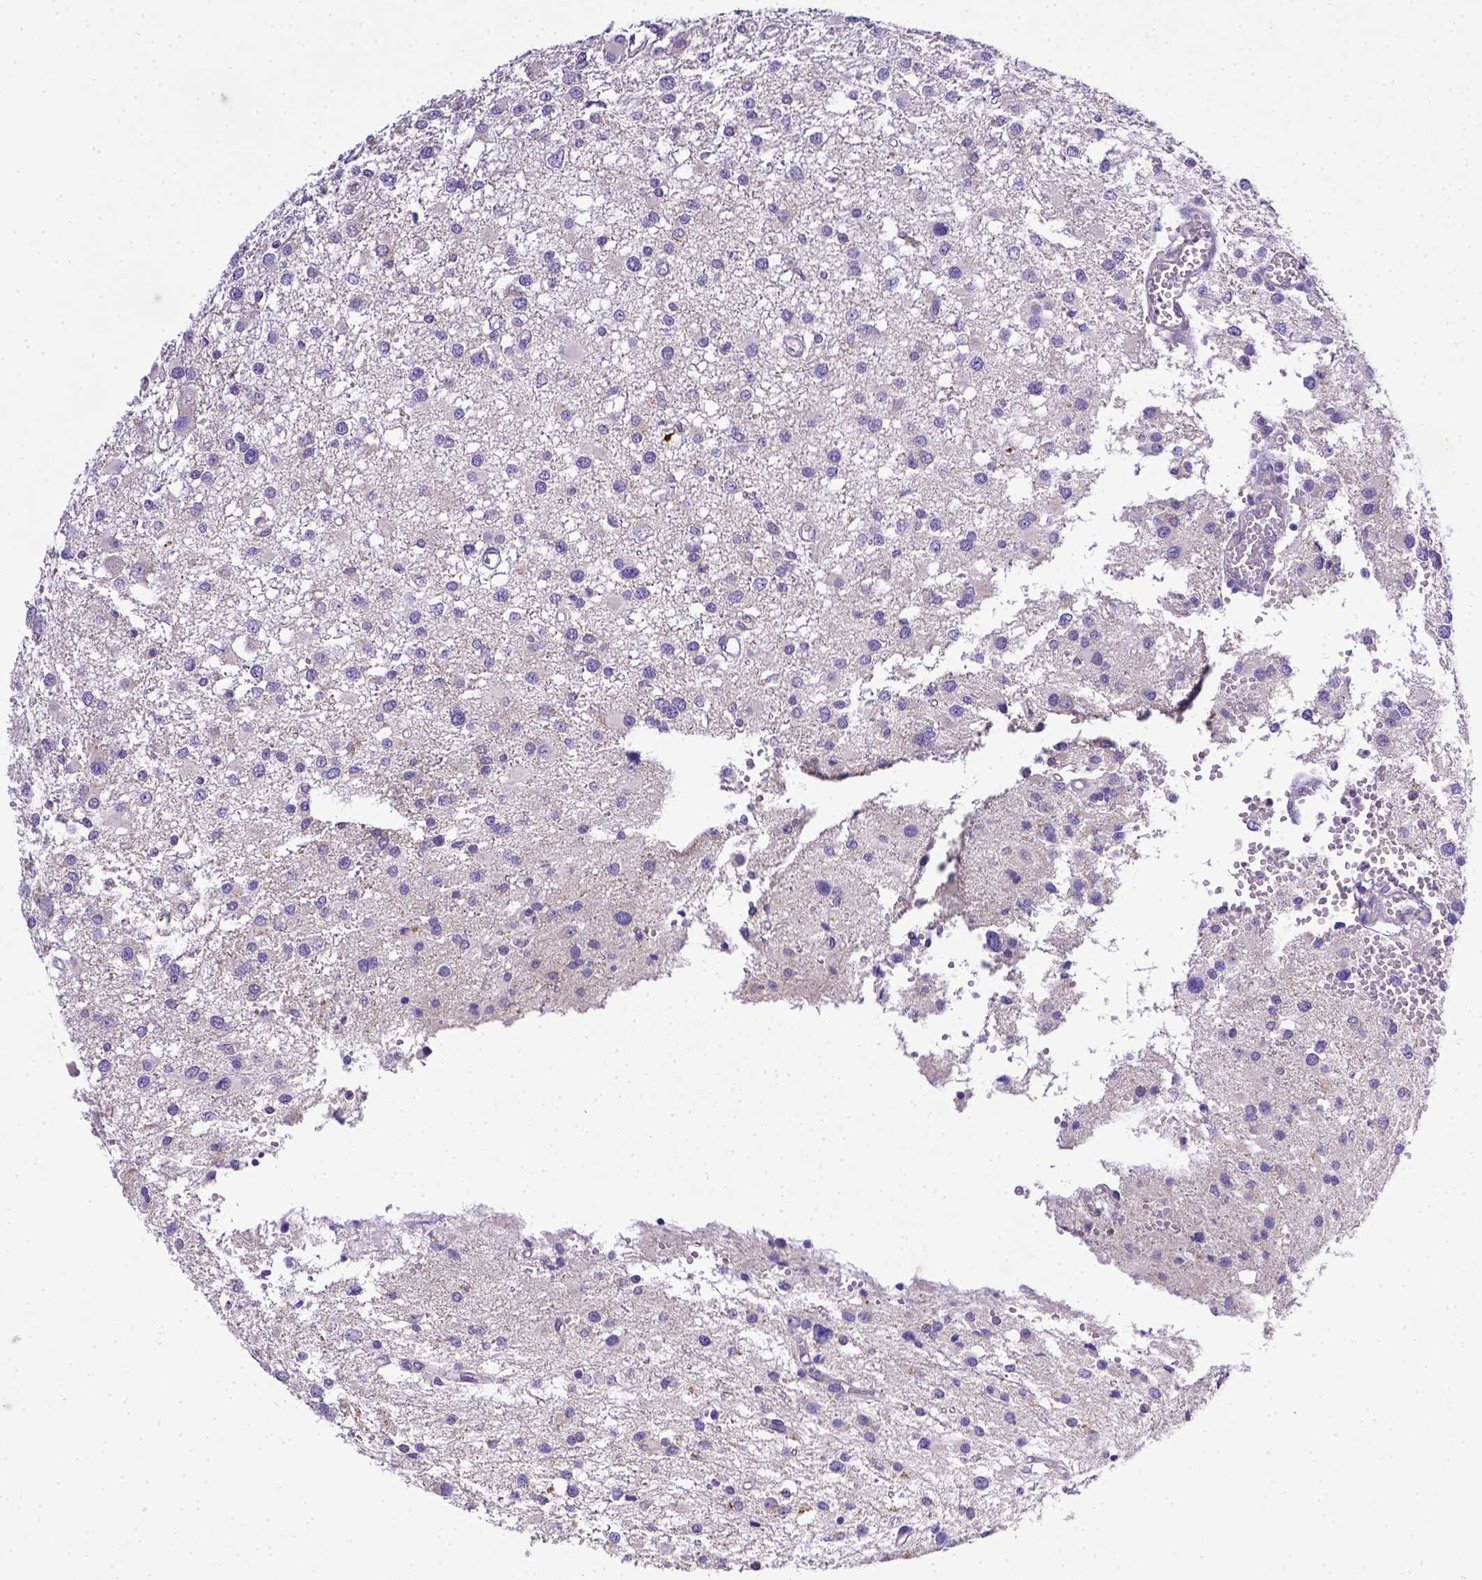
{"staining": {"intensity": "negative", "quantity": "none", "location": "none"}, "tissue": "glioma", "cell_type": "Tumor cells", "image_type": "cancer", "snomed": [{"axis": "morphology", "description": "Glioma, malignant, High grade"}, {"axis": "topography", "description": "Brain"}], "caption": "Protein analysis of malignant glioma (high-grade) shows no significant expression in tumor cells. Brightfield microscopy of immunohistochemistry (IHC) stained with DAB (brown) and hematoxylin (blue), captured at high magnification.", "gene": "CD40", "patient": {"sex": "male", "age": 54}}